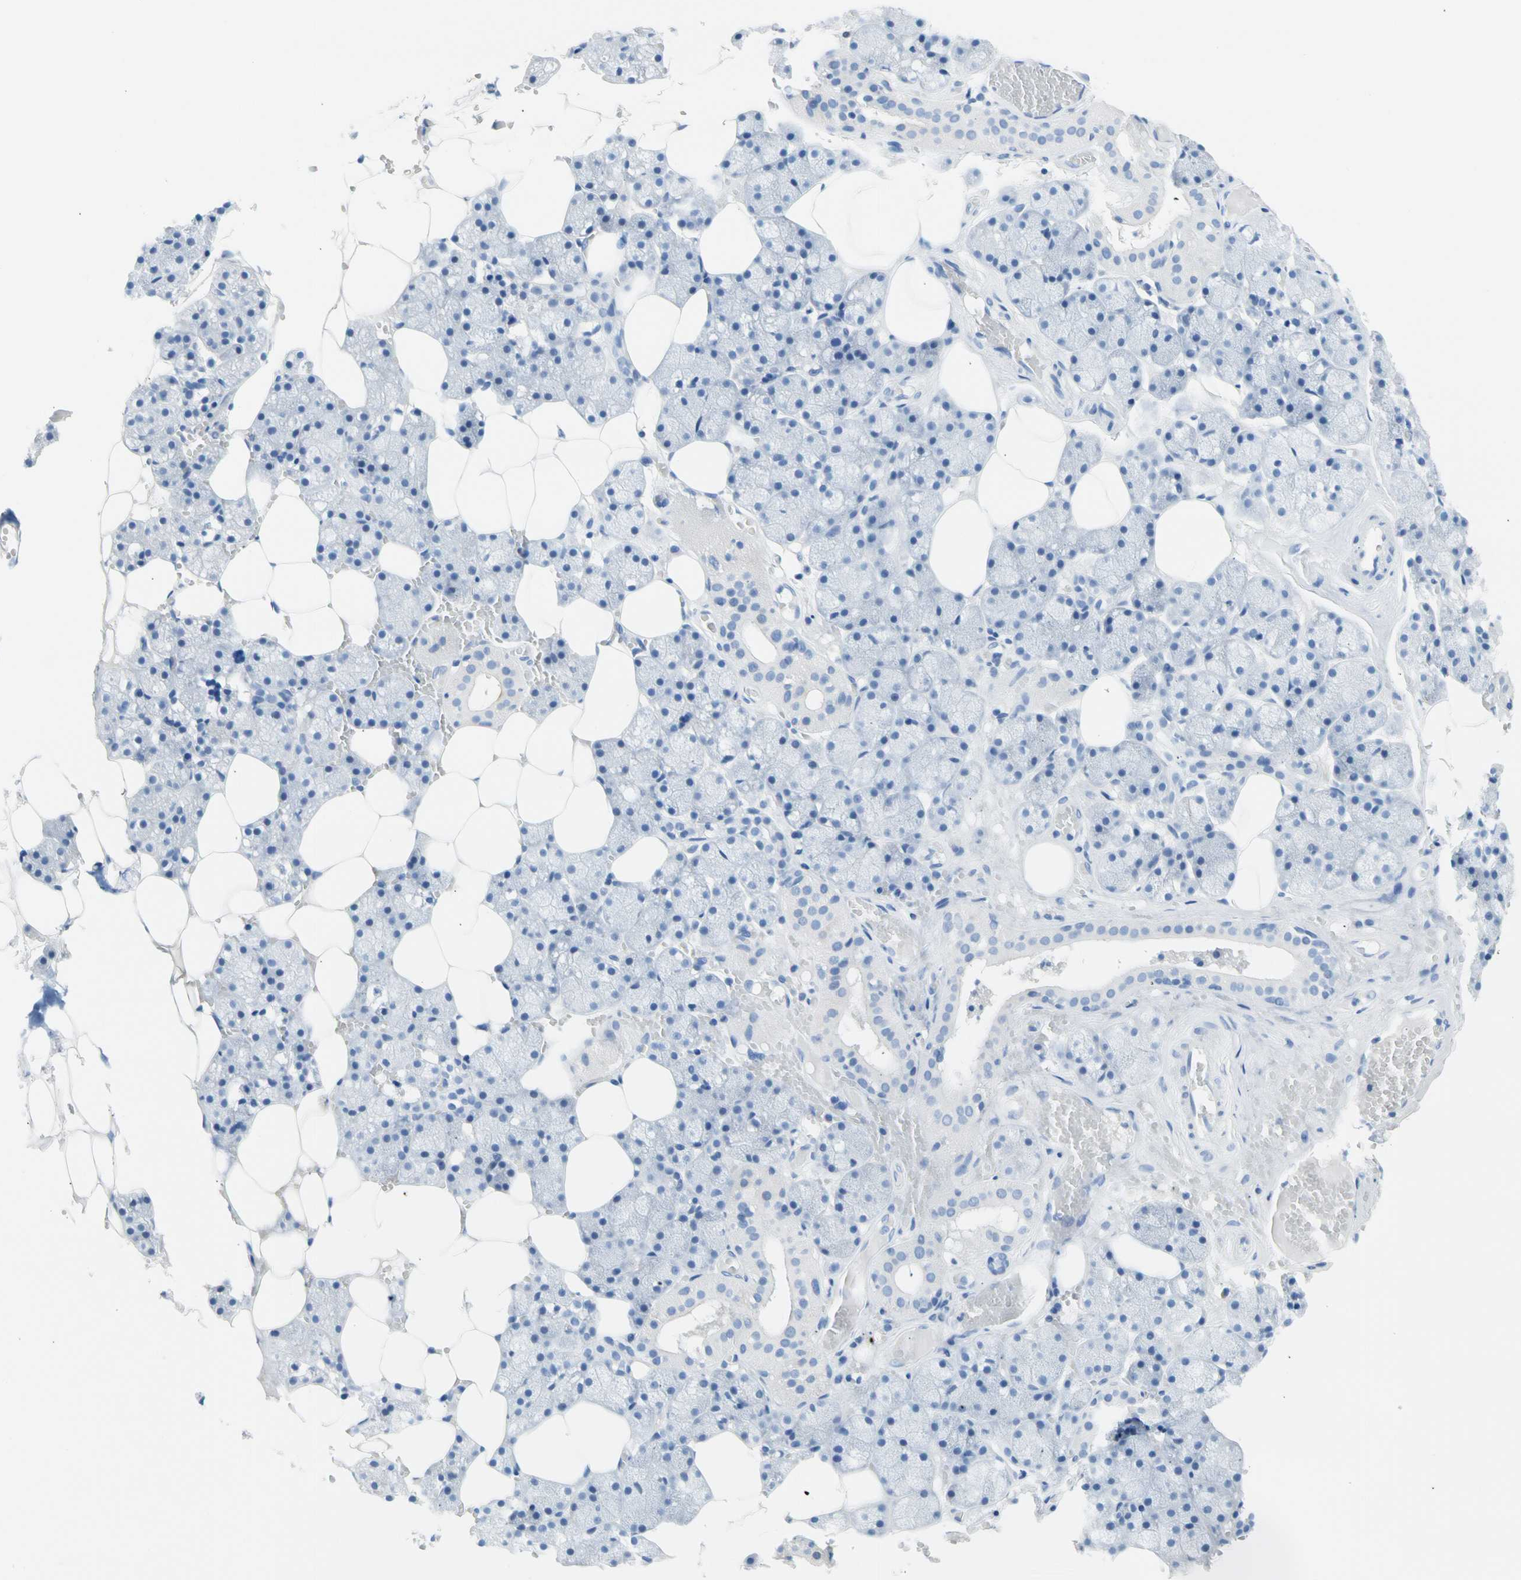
{"staining": {"intensity": "negative", "quantity": "none", "location": "none"}, "tissue": "salivary gland", "cell_type": "Glandular cells", "image_type": "normal", "snomed": [{"axis": "morphology", "description": "Normal tissue, NOS"}, {"axis": "topography", "description": "Salivary gland"}], "caption": "Human salivary gland stained for a protein using IHC demonstrates no staining in glandular cells.", "gene": "CEL", "patient": {"sex": "male", "age": 62}}